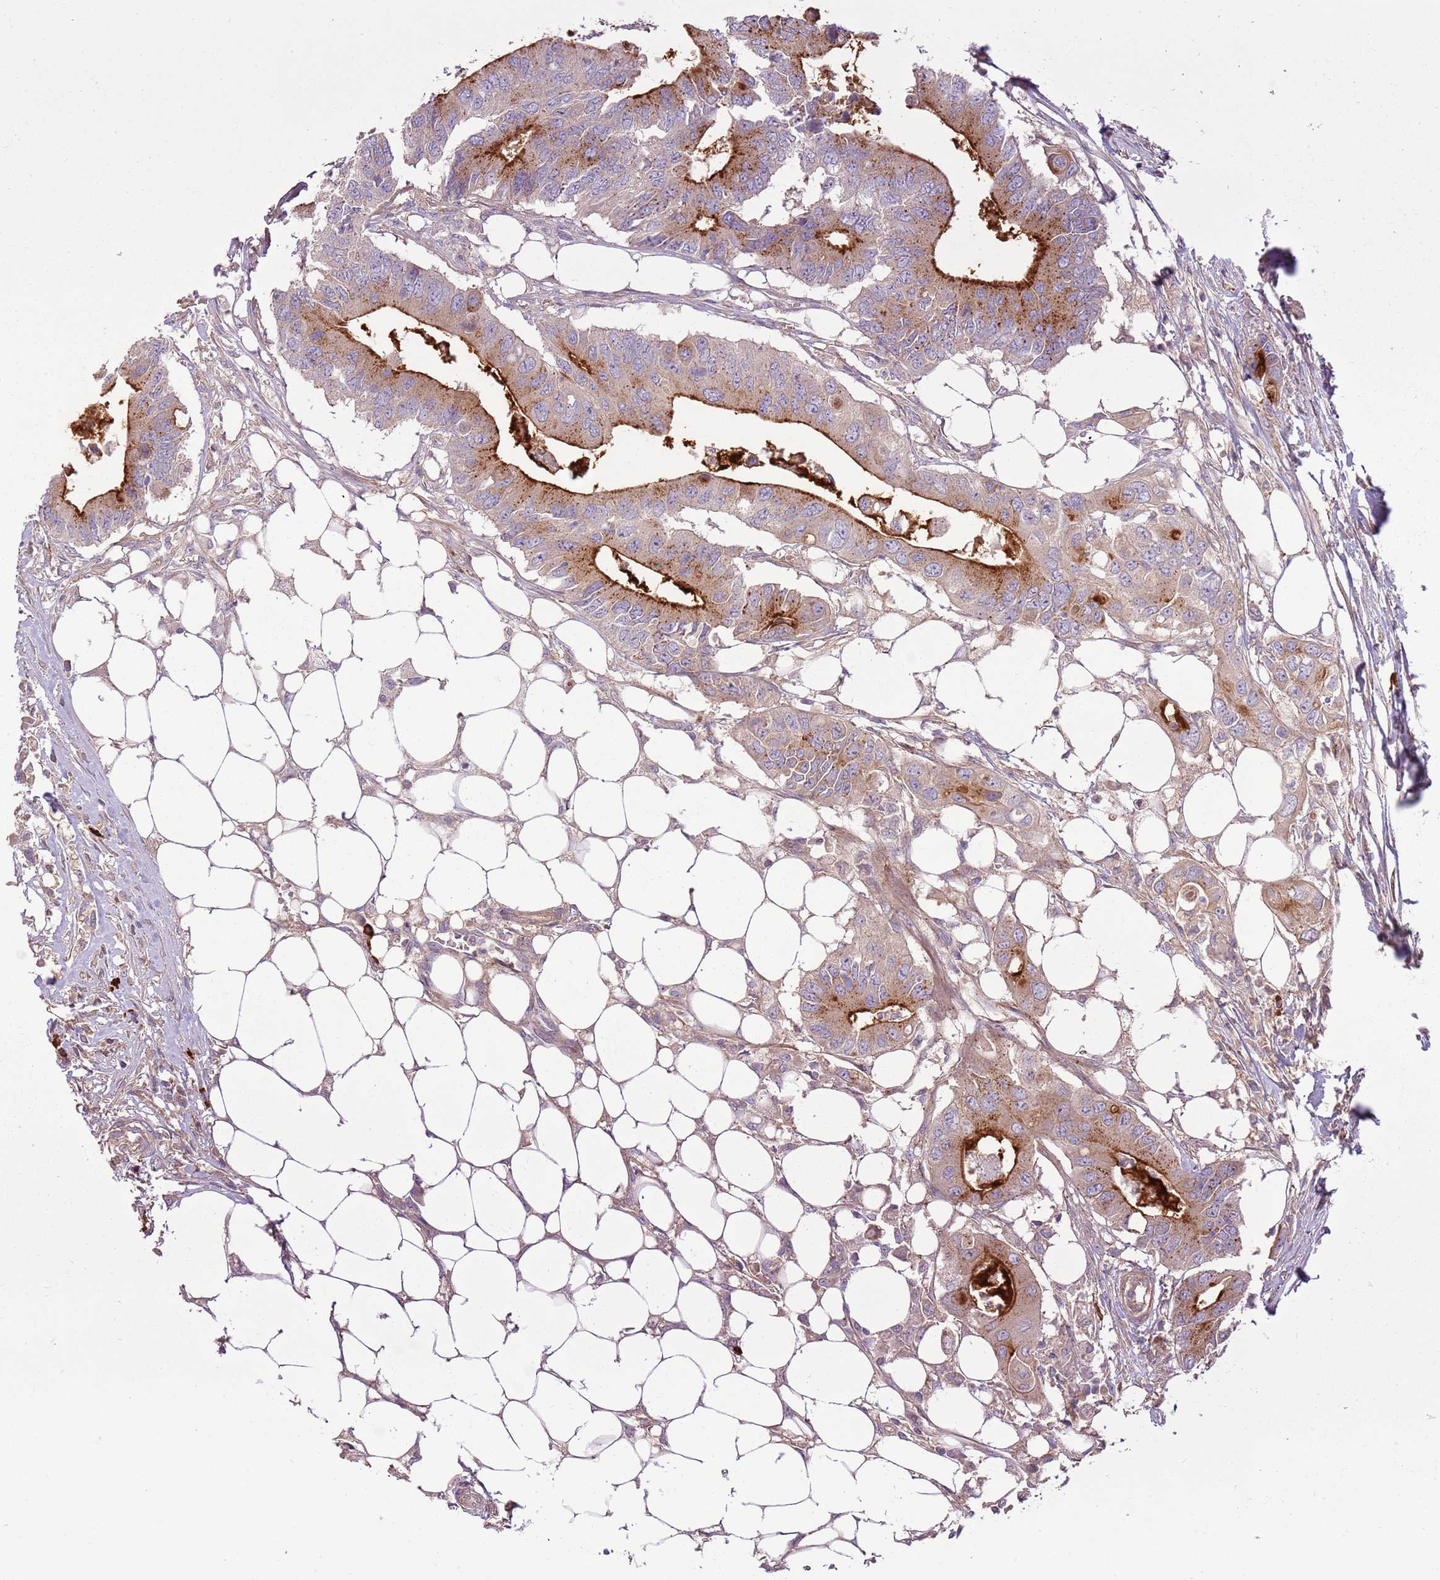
{"staining": {"intensity": "strong", "quantity": "25%-75%", "location": "cytoplasmic/membranous"}, "tissue": "colorectal cancer", "cell_type": "Tumor cells", "image_type": "cancer", "snomed": [{"axis": "morphology", "description": "Adenocarcinoma, NOS"}, {"axis": "topography", "description": "Colon"}], "caption": "Adenocarcinoma (colorectal) was stained to show a protein in brown. There is high levels of strong cytoplasmic/membranous positivity in approximately 25%-75% of tumor cells.", "gene": "RNF128", "patient": {"sex": "male", "age": 71}}